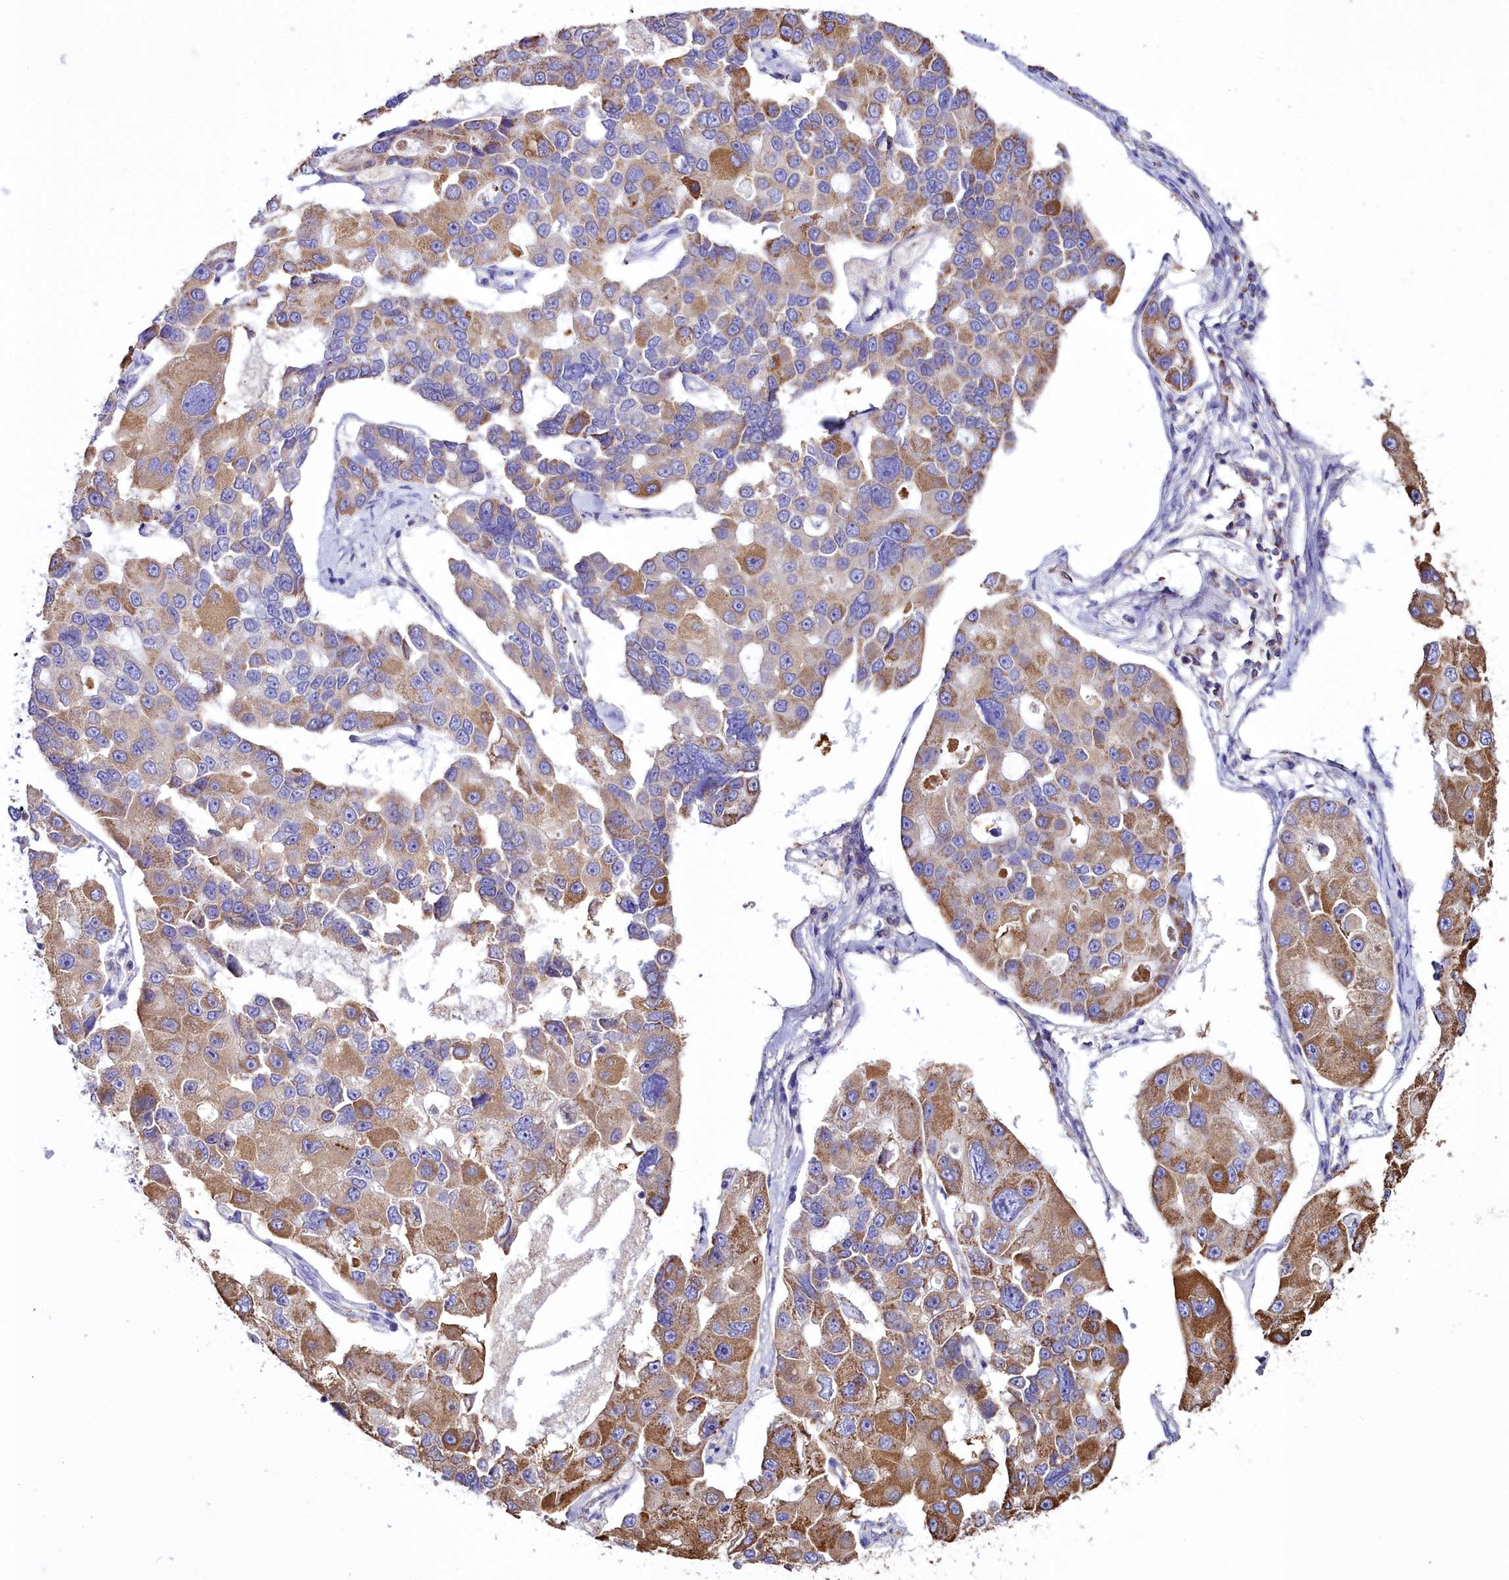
{"staining": {"intensity": "moderate", "quantity": ">75%", "location": "cytoplasmic/membranous"}, "tissue": "lung cancer", "cell_type": "Tumor cells", "image_type": "cancer", "snomed": [{"axis": "morphology", "description": "Adenocarcinoma, NOS"}, {"axis": "topography", "description": "Lung"}], "caption": "Lung adenocarcinoma stained with DAB (3,3'-diaminobenzidine) IHC reveals medium levels of moderate cytoplasmic/membranous positivity in about >75% of tumor cells.", "gene": "WDFY3", "patient": {"sex": "female", "age": 54}}